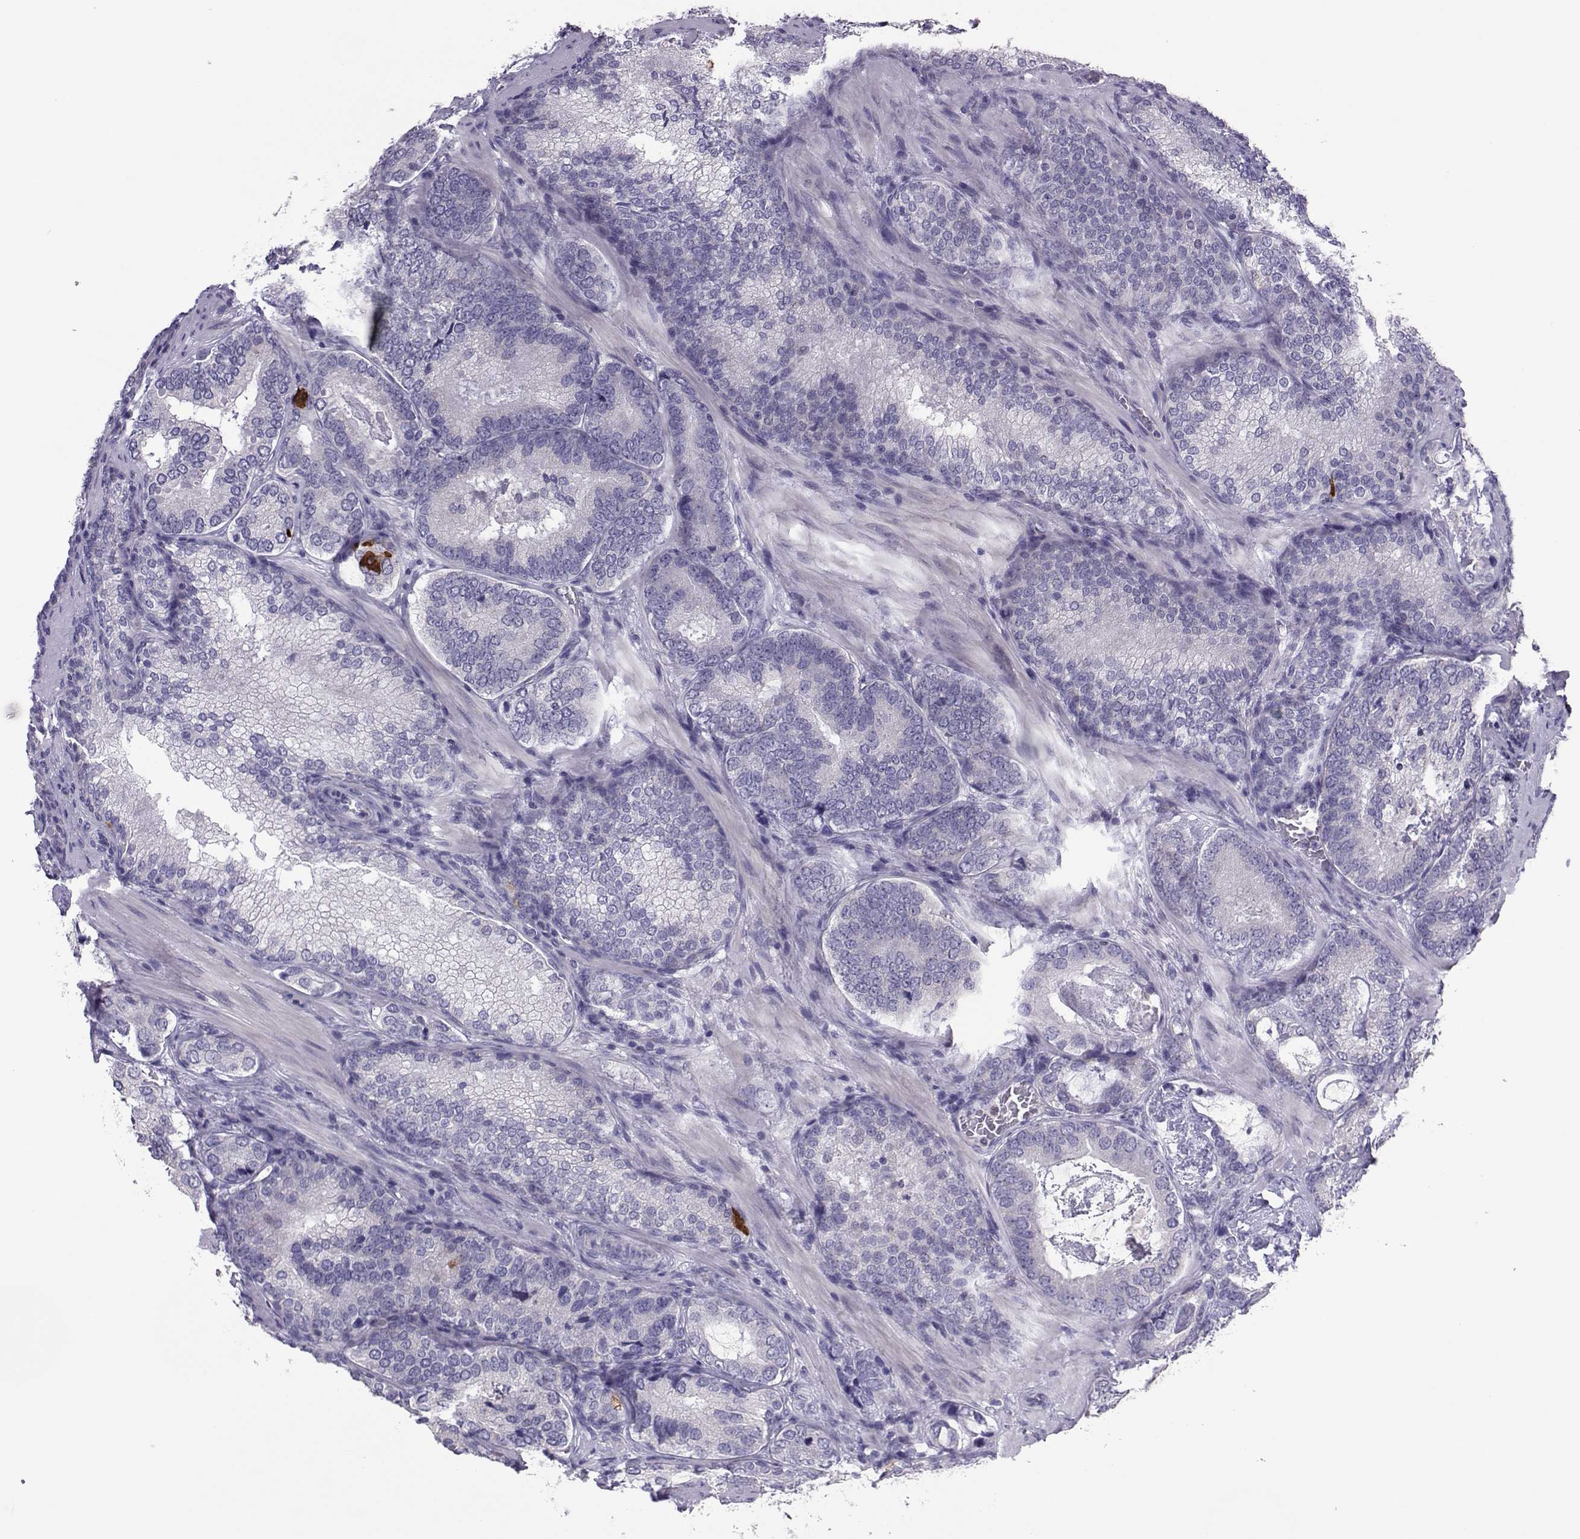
{"staining": {"intensity": "negative", "quantity": "none", "location": "none"}, "tissue": "prostate cancer", "cell_type": "Tumor cells", "image_type": "cancer", "snomed": [{"axis": "morphology", "description": "Adenocarcinoma, Low grade"}, {"axis": "topography", "description": "Prostate"}], "caption": "Tumor cells are negative for brown protein staining in prostate cancer (low-grade adenocarcinoma).", "gene": "TRPM7", "patient": {"sex": "male", "age": 60}}